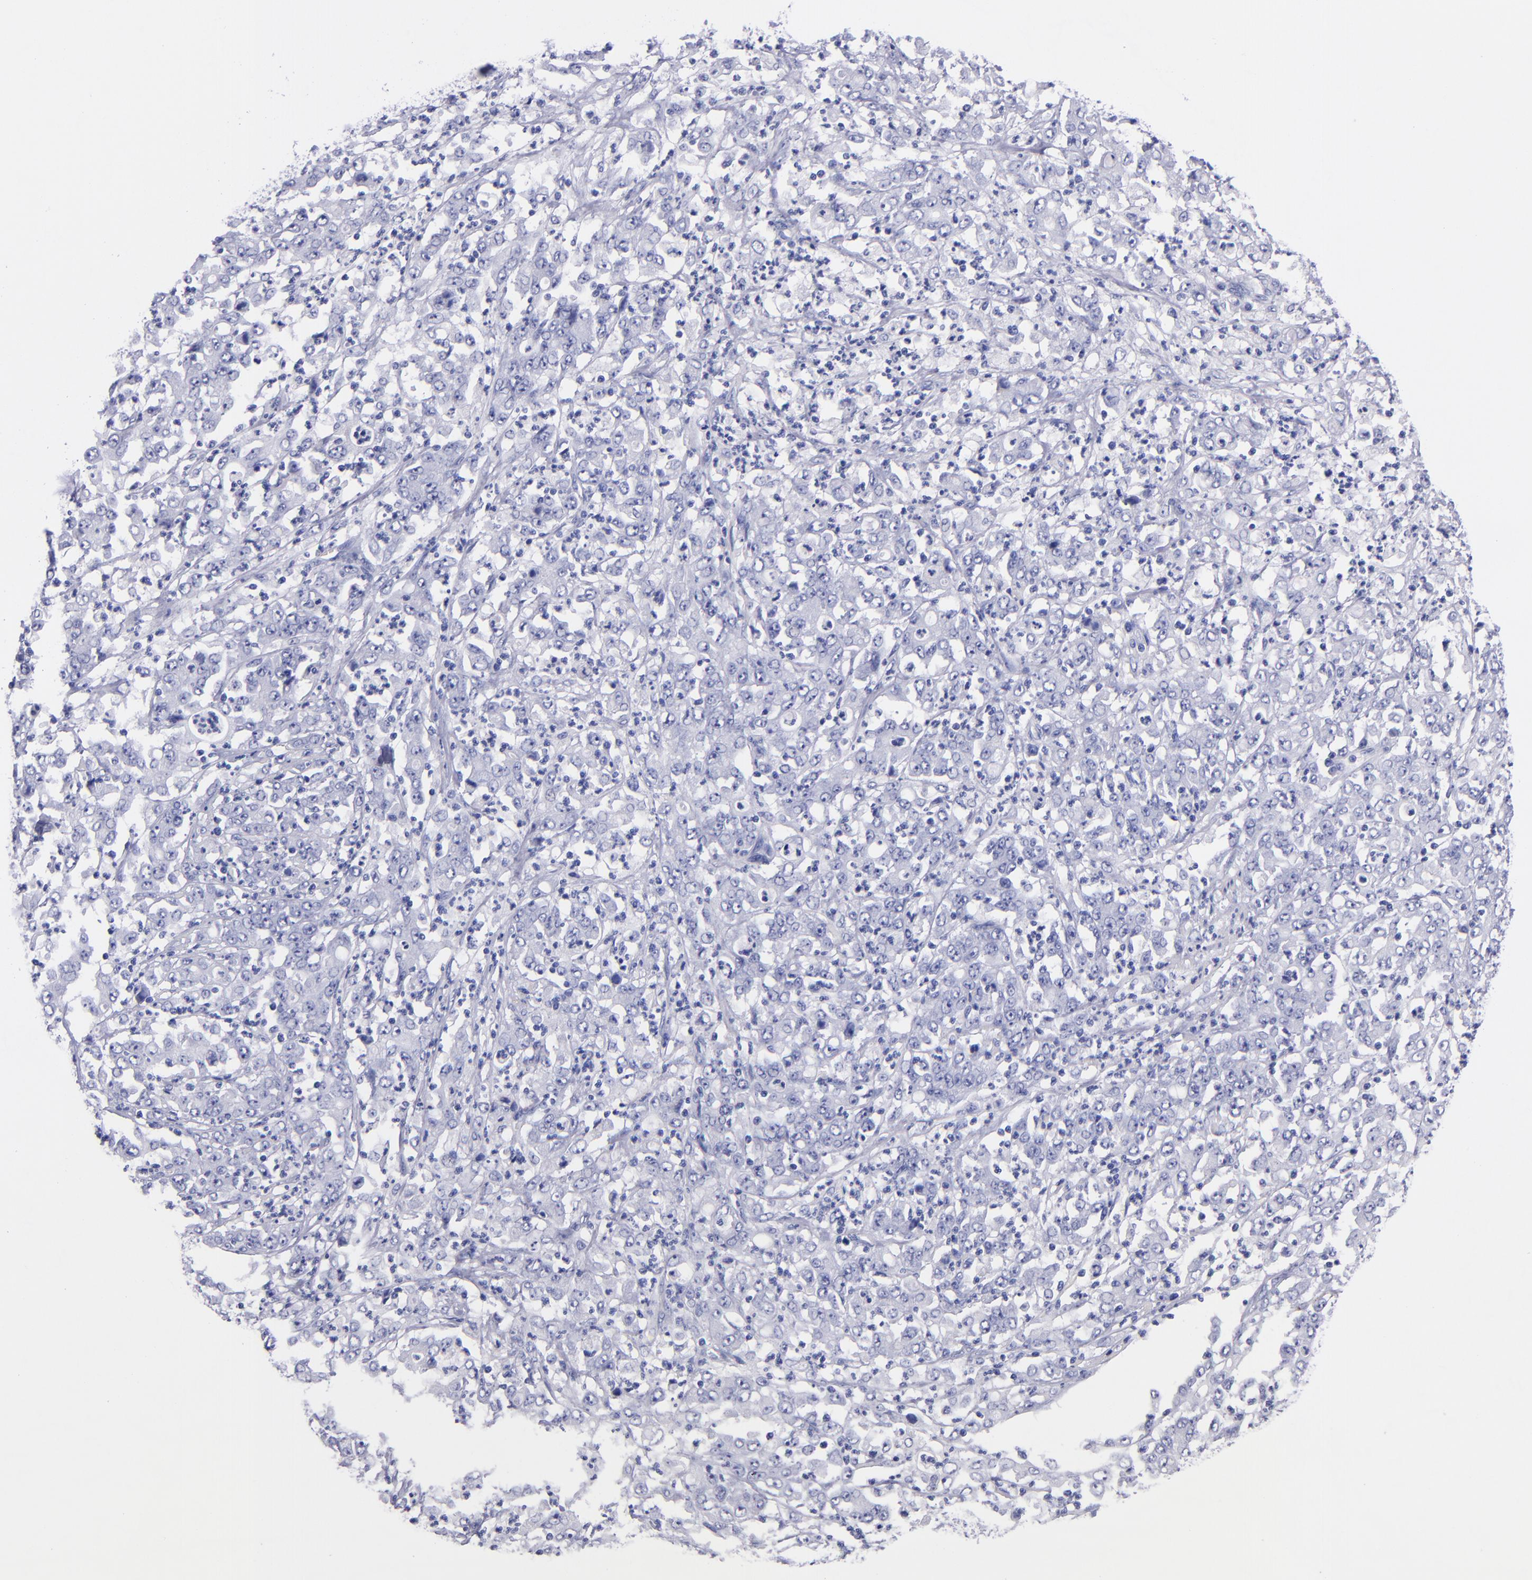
{"staining": {"intensity": "negative", "quantity": "none", "location": "none"}, "tissue": "stomach cancer", "cell_type": "Tumor cells", "image_type": "cancer", "snomed": [{"axis": "morphology", "description": "Adenocarcinoma, NOS"}, {"axis": "topography", "description": "Stomach, lower"}], "caption": "This is a histopathology image of immunohistochemistry staining of adenocarcinoma (stomach), which shows no expression in tumor cells. Brightfield microscopy of IHC stained with DAB (3,3'-diaminobenzidine) (brown) and hematoxylin (blue), captured at high magnification.", "gene": "SV2A", "patient": {"sex": "female", "age": 71}}